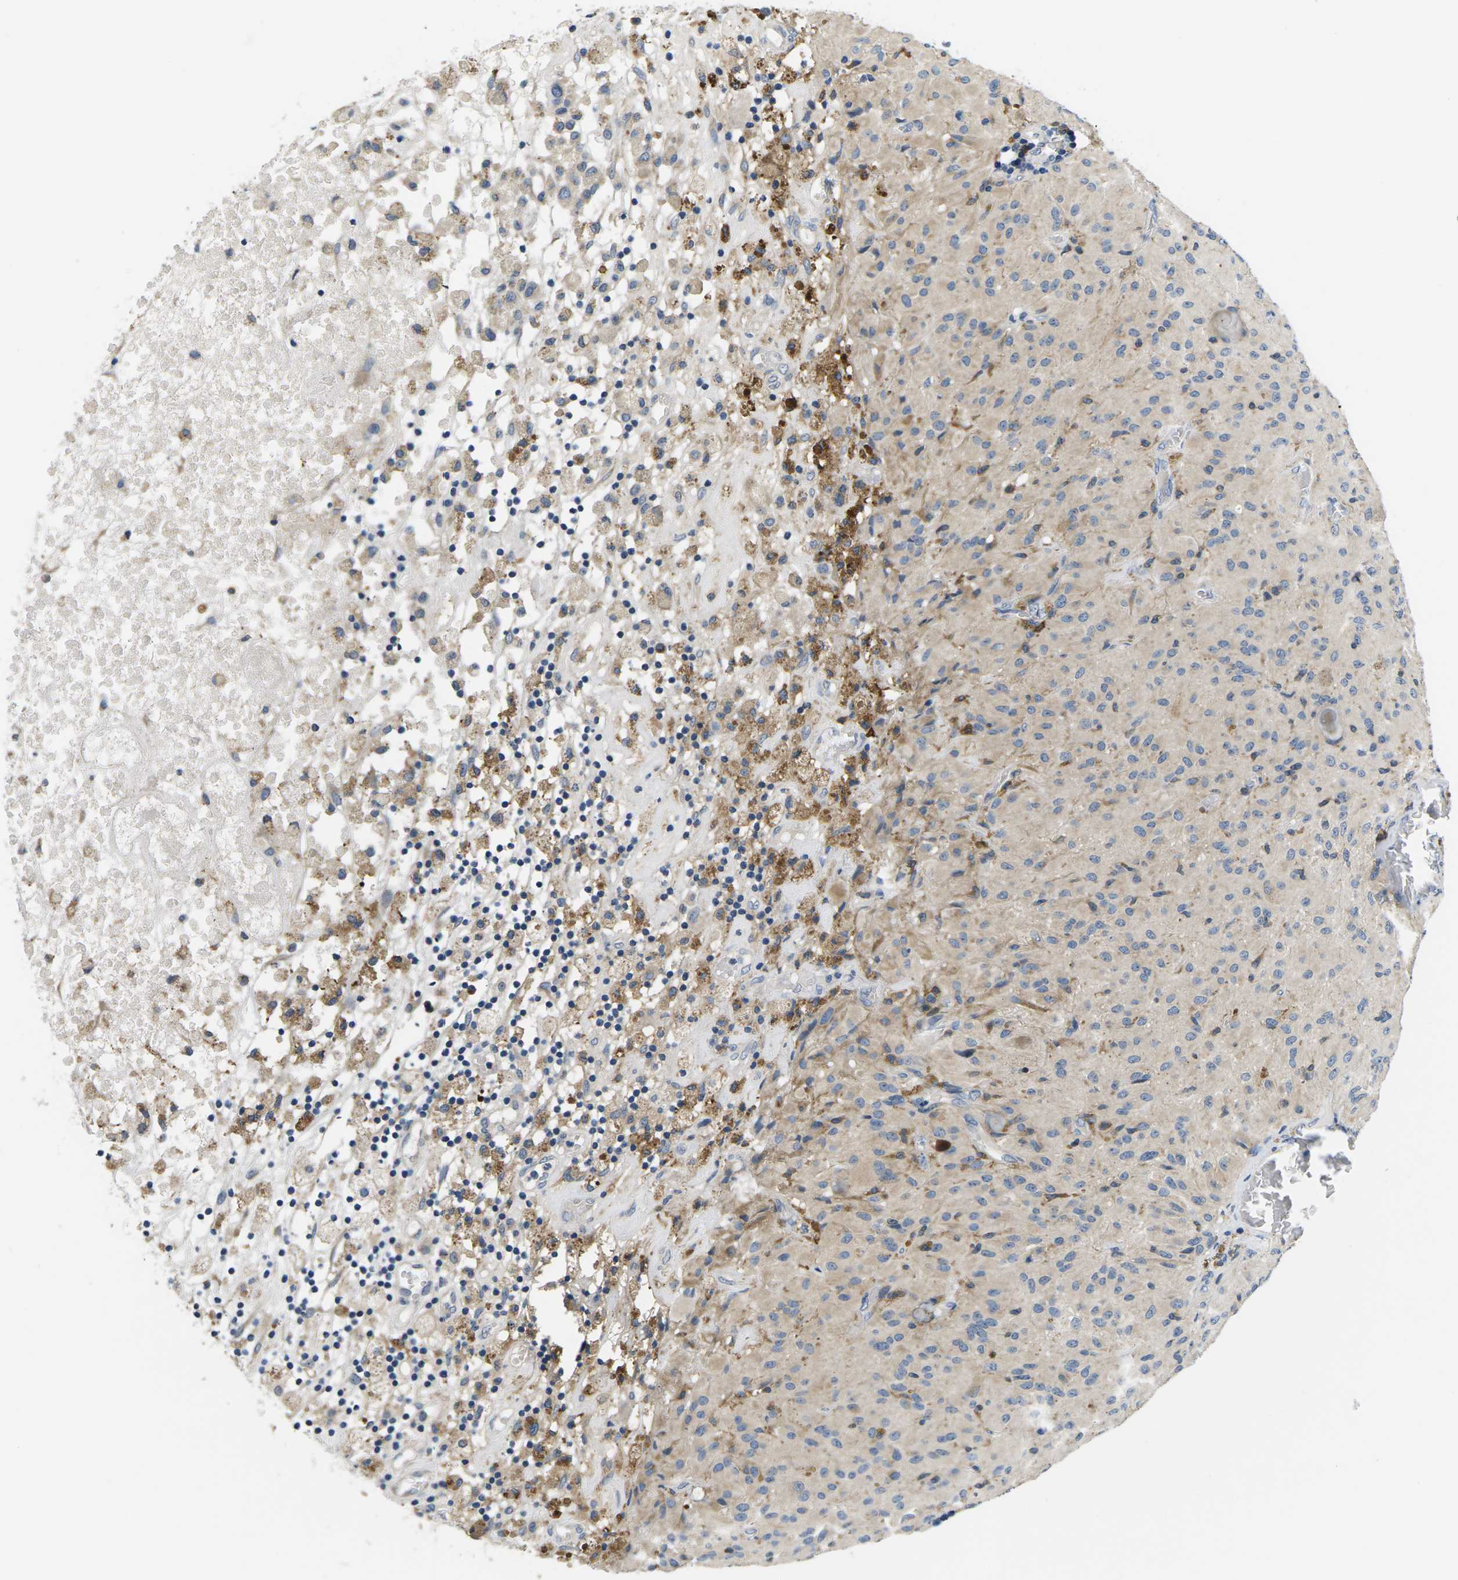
{"staining": {"intensity": "weak", "quantity": "<25%", "location": "cytoplasmic/membranous"}, "tissue": "glioma", "cell_type": "Tumor cells", "image_type": "cancer", "snomed": [{"axis": "morphology", "description": "Glioma, malignant, High grade"}, {"axis": "topography", "description": "Brain"}], "caption": "There is no significant staining in tumor cells of glioma. Nuclei are stained in blue.", "gene": "ERGIC3", "patient": {"sex": "female", "age": 59}}